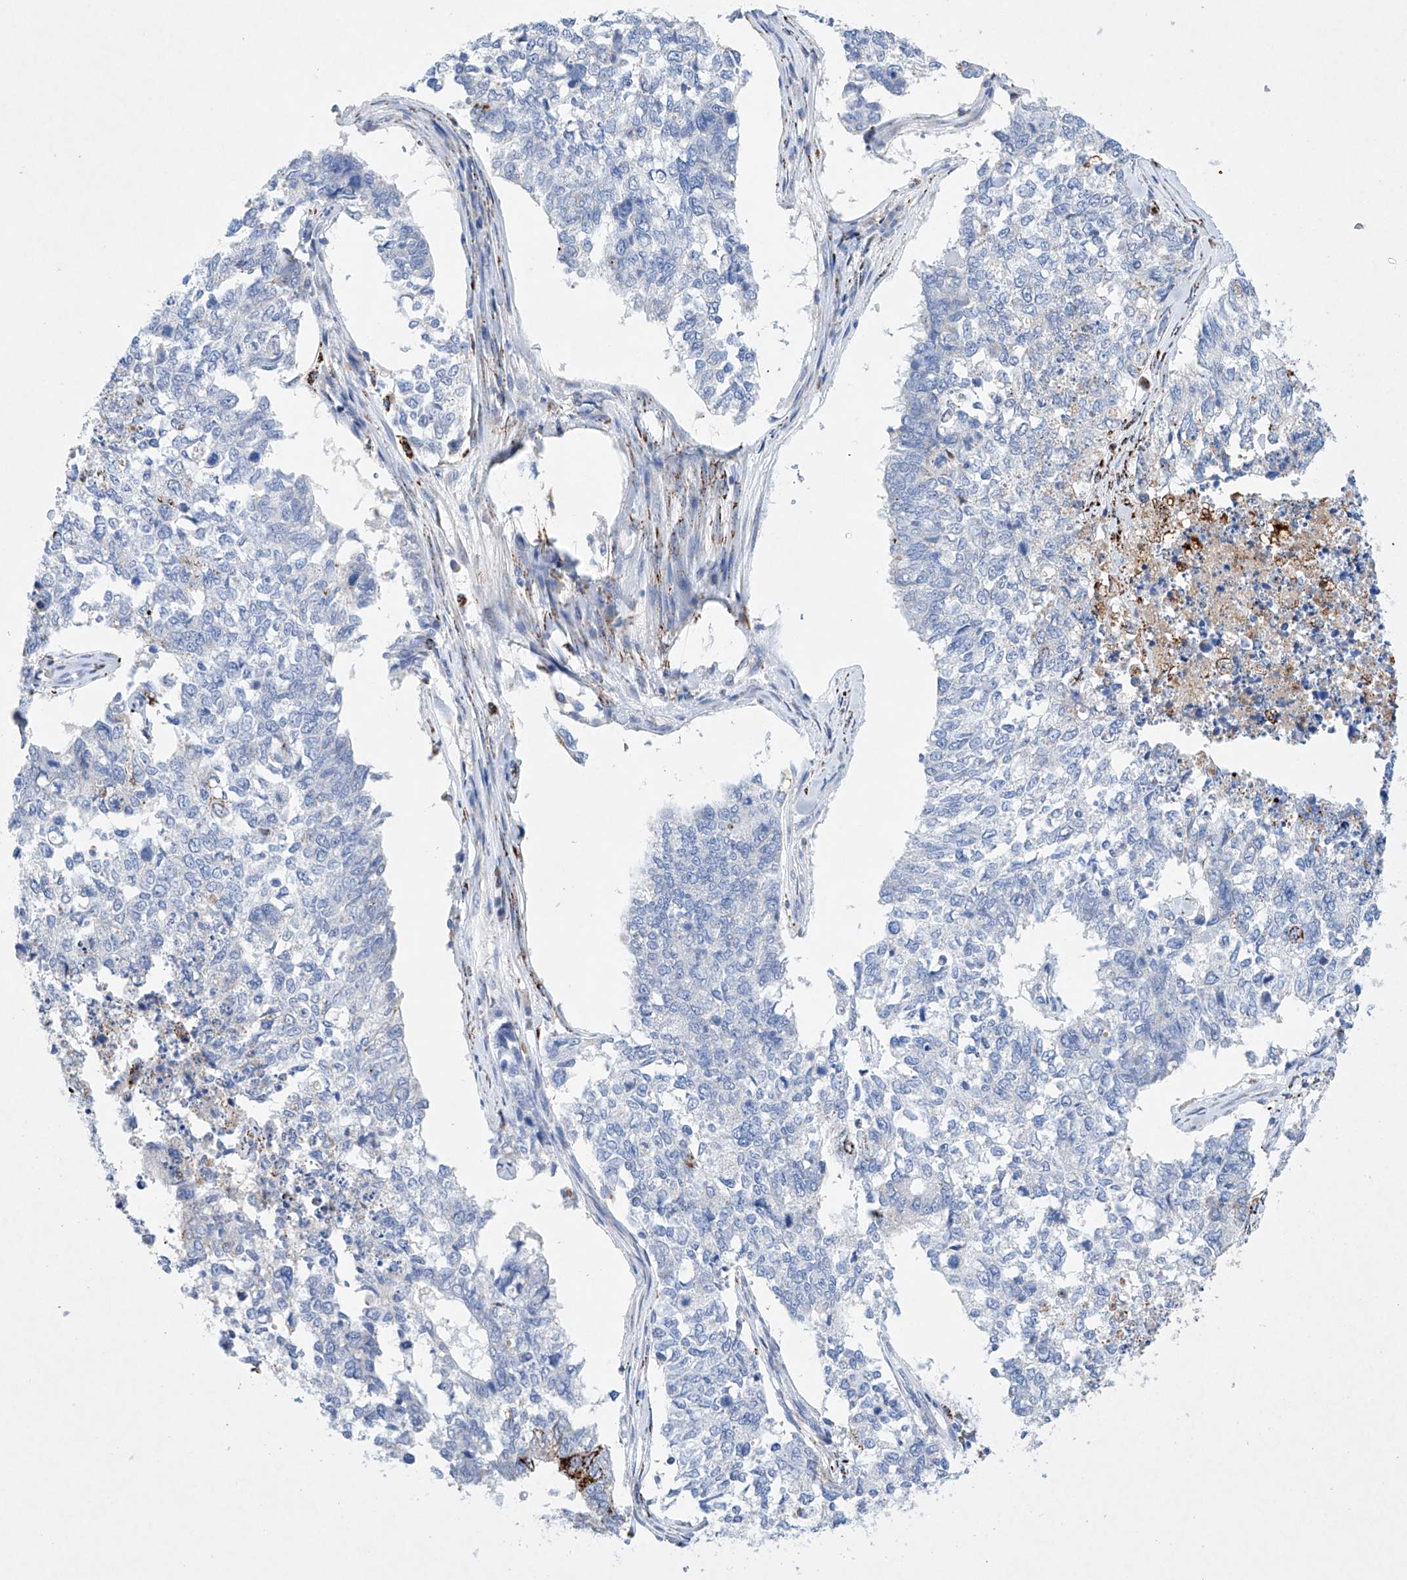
{"staining": {"intensity": "negative", "quantity": "none", "location": "none"}, "tissue": "cervical cancer", "cell_type": "Tumor cells", "image_type": "cancer", "snomed": [{"axis": "morphology", "description": "Squamous cell carcinoma, NOS"}, {"axis": "topography", "description": "Cervix"}], "caption": "Tumor cells are negative for protein expression in human squamous cell carcinoma (cervical). (DAB (3,3'-diaminobenzidine) immunohistochemistry, high magnification).", "gene": "NRROS", "patient": {"sex": "female", "age": 63}}